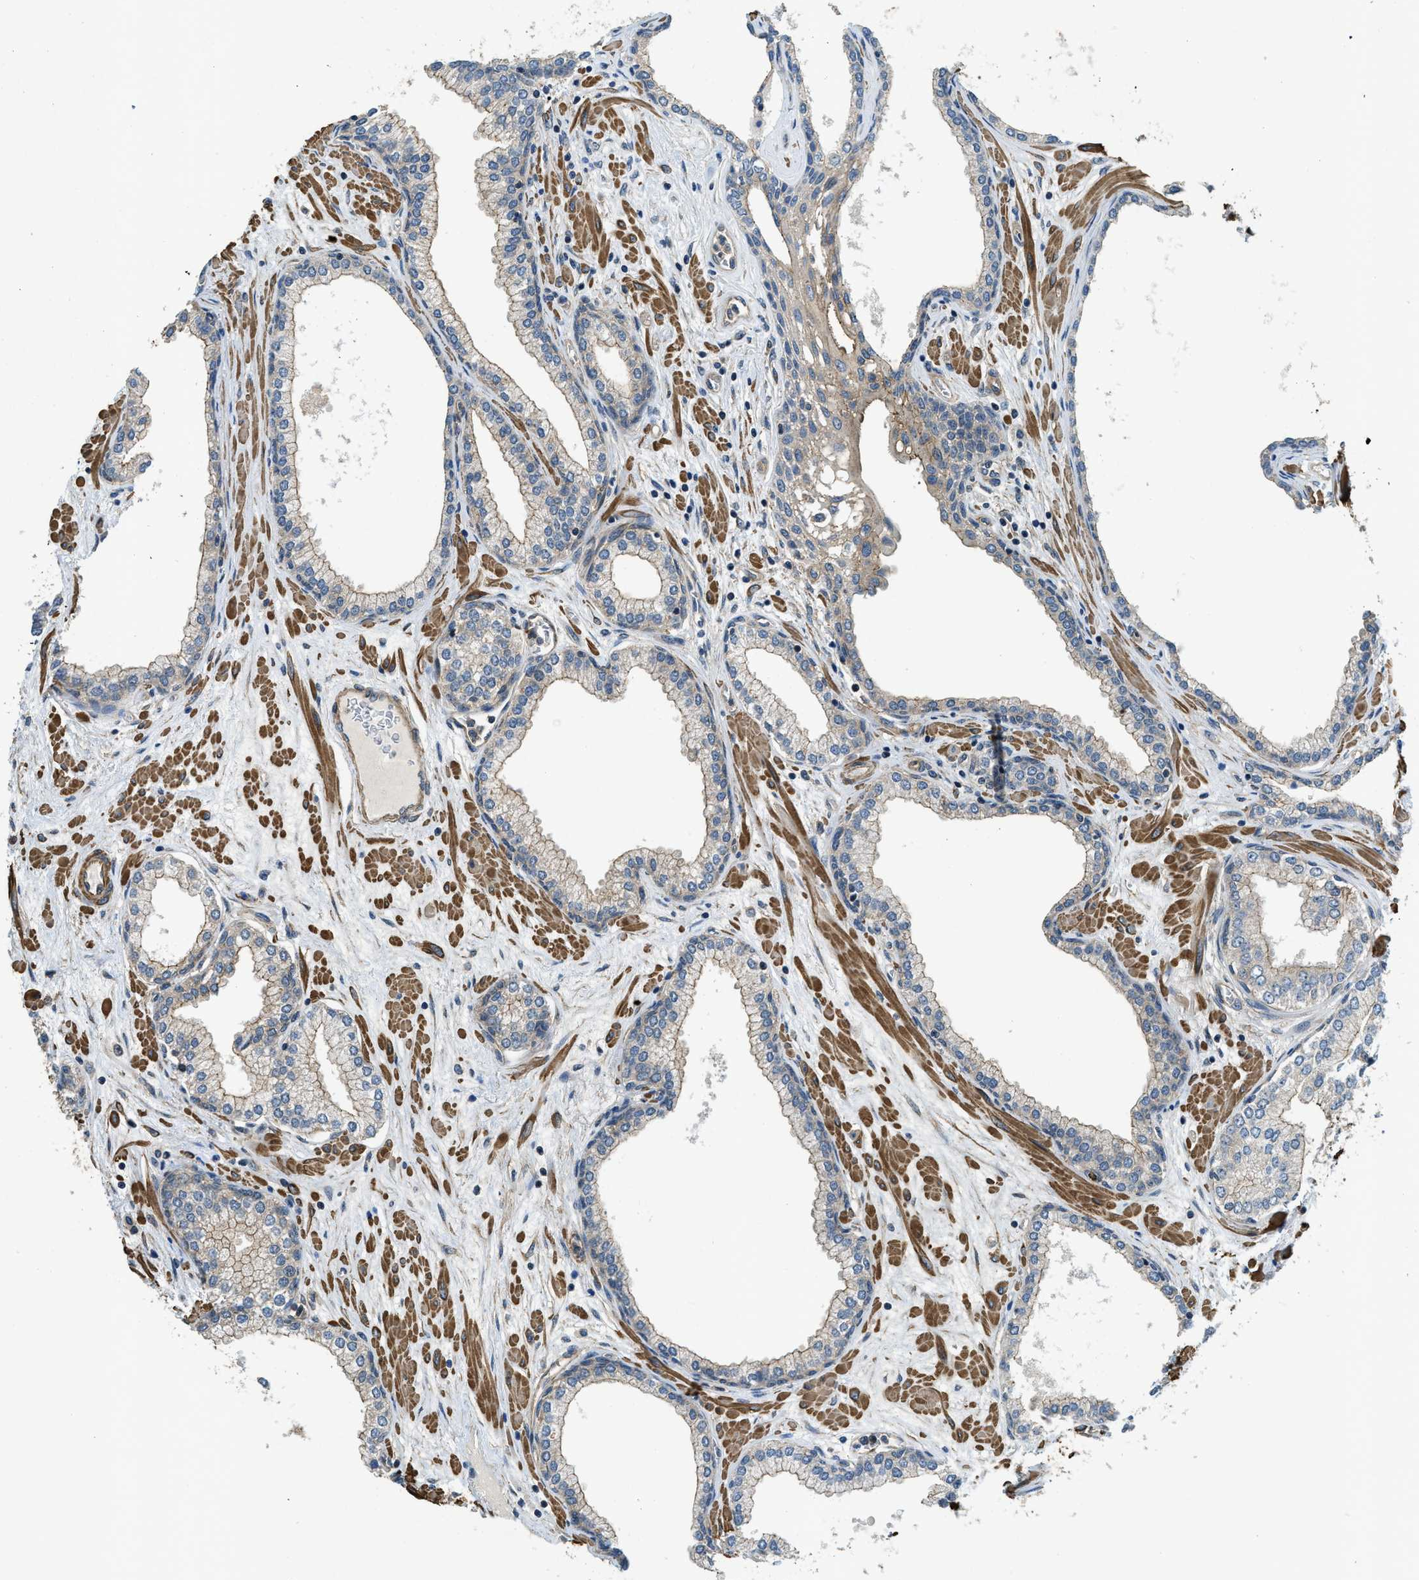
{"staining": {"intensity": "moderate", "quantity": "25%-75%", "location": "cytoplasmic/membranous"}, "tissue": "prostate", "cell_type": "Glandular cells", "image_type": "normal", "snomed": [{"axis": "morphology", "description": "Normal tissue, NOS"}, {"axis": "morphology", "description": "Urothelial carcinoma, Low grade"}, {"axis": "topography", "description": "Urinary bladder"}, {"axis": "topography", "description": "Prostate"}], "caption": "Protein analysis of unremarkable prostate reveals moderate cytoplasmic/membranous staining in approximately 25%-75% of glandular cells. (DAB (3,3'-diaminobenzidine) IHC, brown staining for protein, blue staining for nuclei).", "gene": "CGN", "patient": {"sex": "male", "age": 60}}